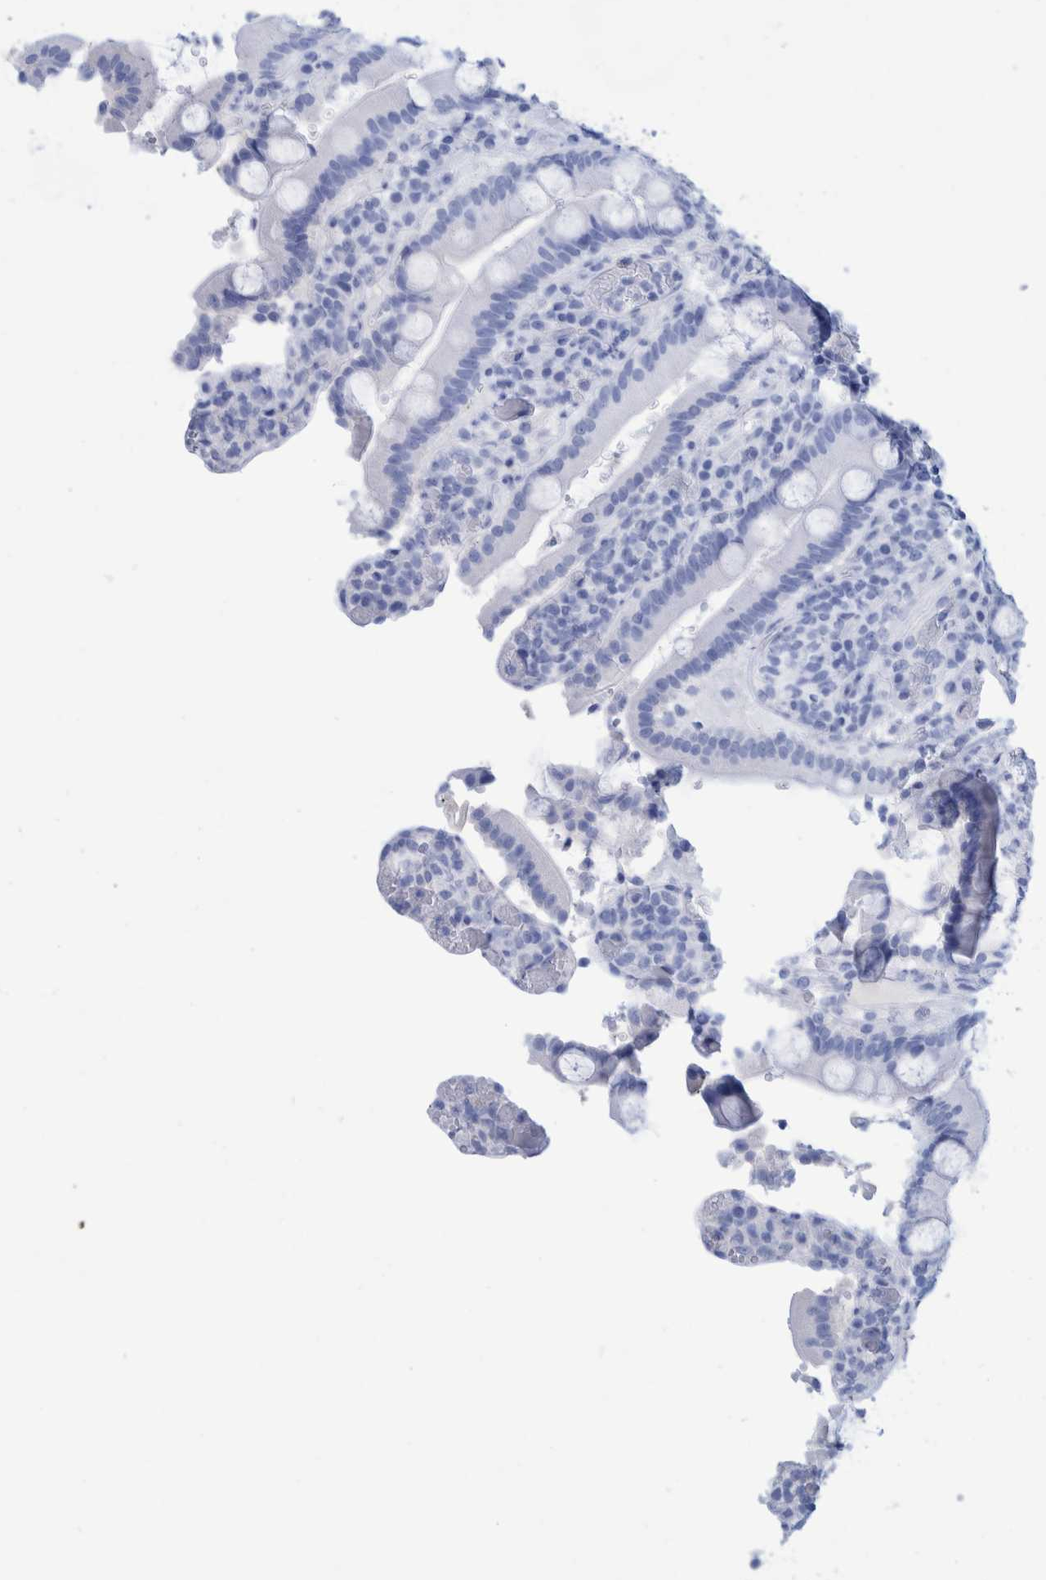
{"staining": {"intensity": "negative", "quantity": "none", "location": "none"}, "tissue": "duodenum", "cell_type": "Glandular cells", "image_type": "normal", "snomed": [{"axis": "morphology", "description": "Normal tissue, NOS"}, {"axis": "topography", "description": "Small intestine, NOS"}], "caption": "The micrograph displays no staining of glandular cells in unremarkable duodenum.", "gene": "PERP", "patient": {"sex": "female", "age": 71}}